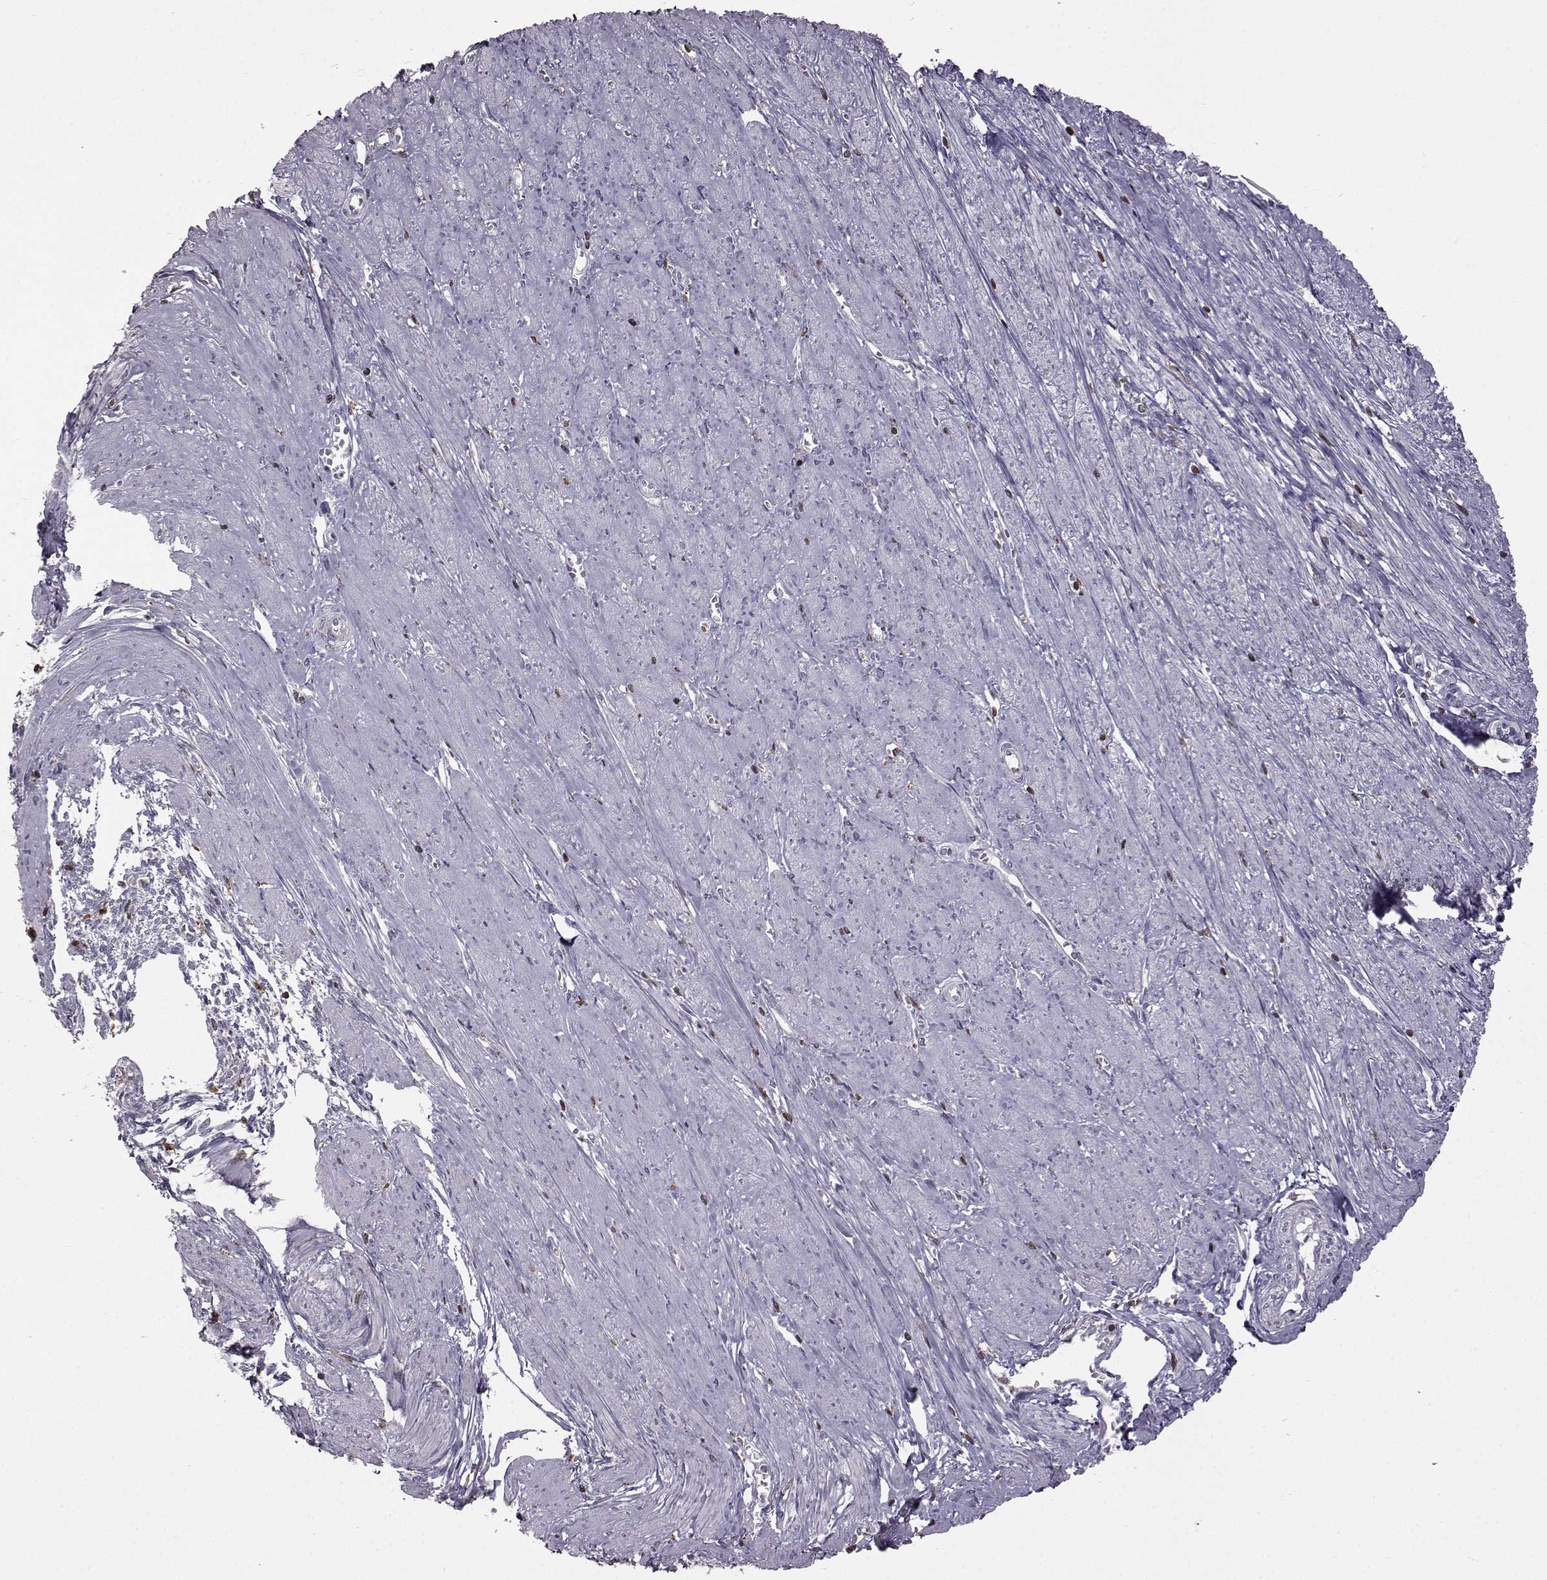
{"staining": {"intensity": "negative", "quantity": "none", "location": "none"}, "tissue": "endometrium", "cell_type": "Cells in endometrial stroma", "image_type": "normal", "snomed": [{"axis": "morphology", "description": "Normal tissue, NOS"}, {"axis": "topography", "description": "Endometrium"}], "caption": "Cells in endometrial stroma are negative for brown protein staining in benign endometrium. The staining was performed using DAB (3,3'-diaminobenzidine) to visualize the protein expression in brown, while the nuclei were stained in blue with hematoxylin (Magnification: 20x).", "gene": "DOK2", "patient": {"sex": "female", "age": 37}}